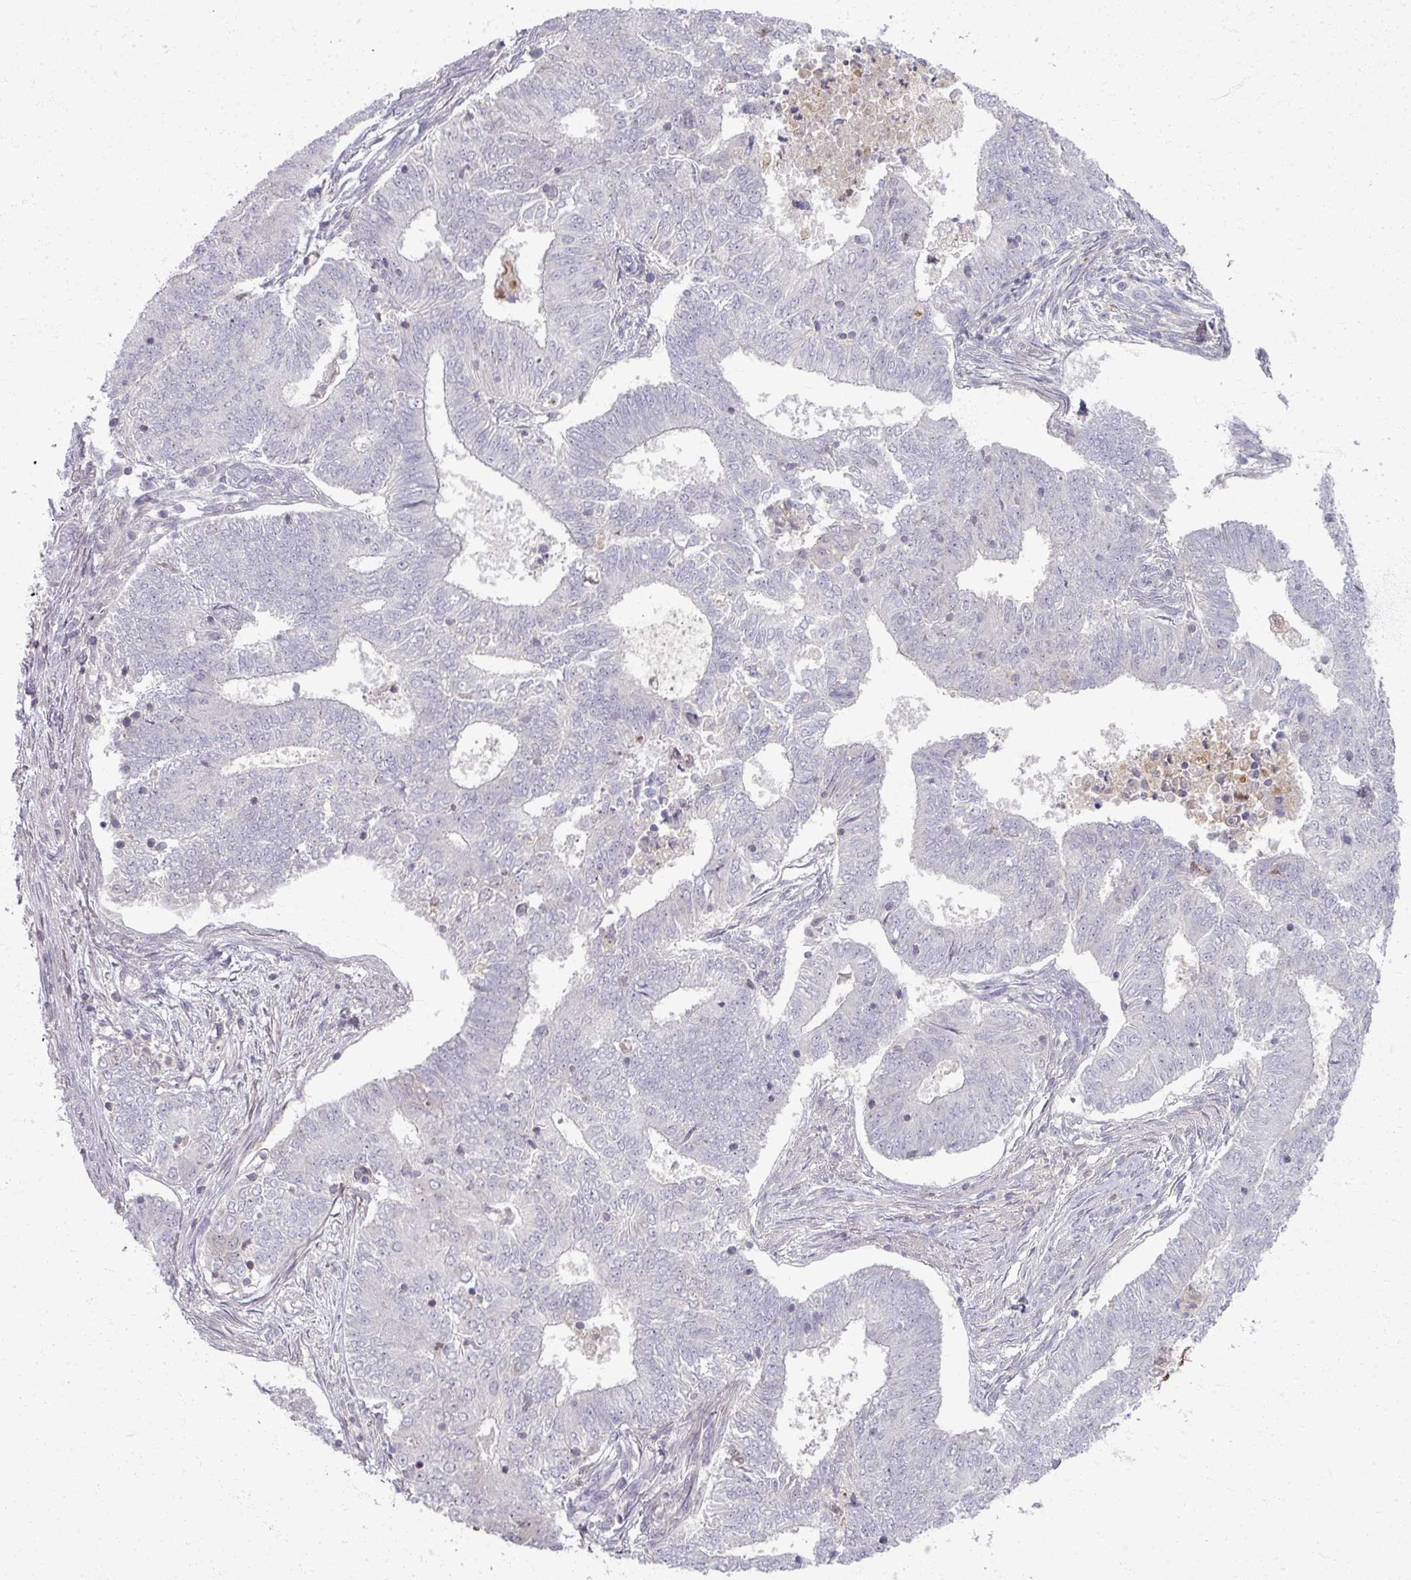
{"staining": {"intensity": "negative", "quantity": "none", "location": "none"}, "tissue": "endometrial cancer", "cell_type": "Tumor cells", "image_type": "cancer", "snomed": [{"axis": "morphology", "description": "Adenocarcinoma, NOS"}, {"axis": "topography", "description": "Endometrium"}], "caption": "Endometrial cancer was stained to show a protein in brown. There is no significant staining in tumor cells. (IHC, brightfield microscopy, high magnification).", "gene": "TTLL7", "patient": {"sex": "female", "age": 62}}